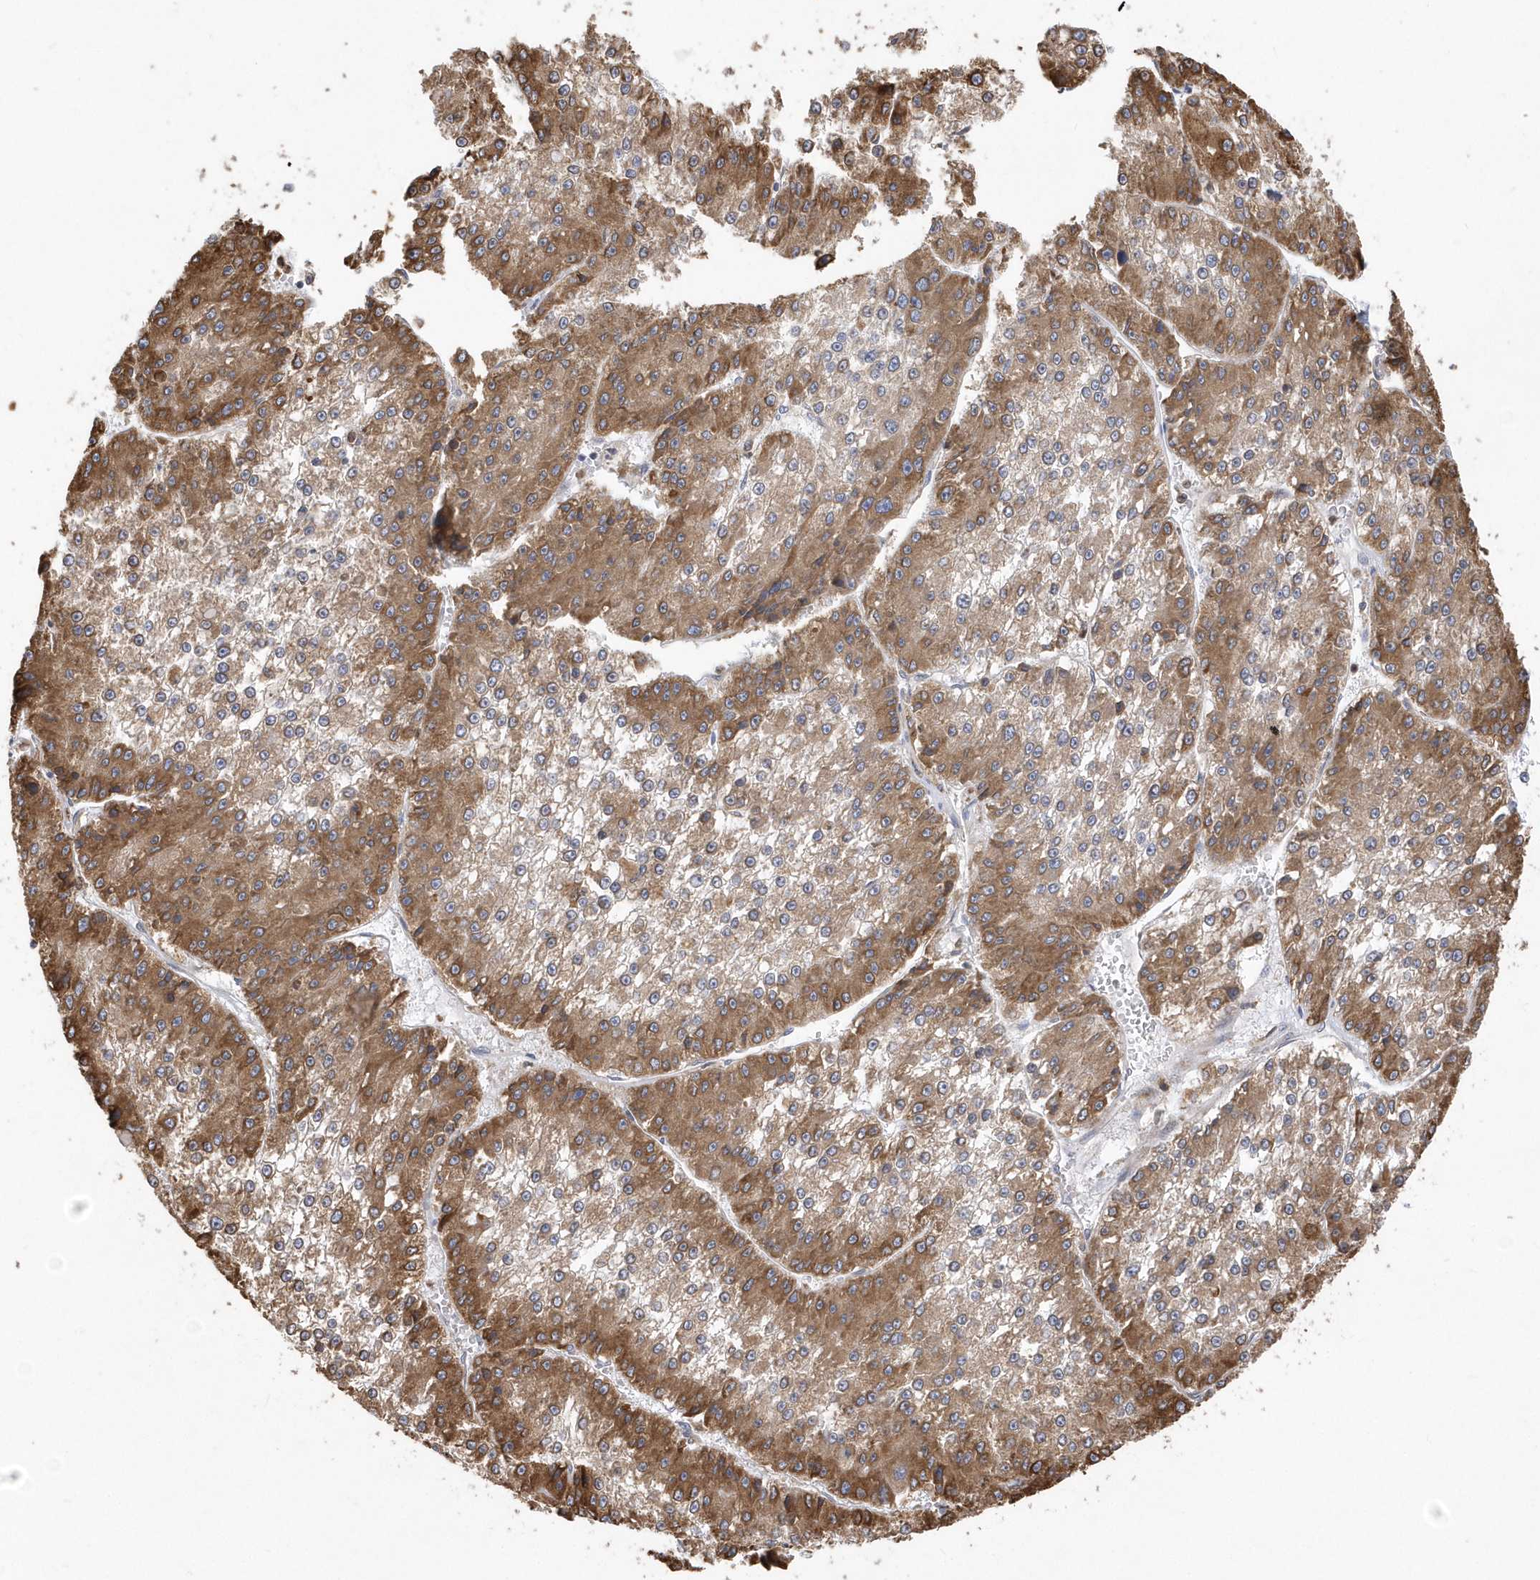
{"staining": {"intensity": "moderate", "quantity": ">75%", "location": "cytoplasmic/membranous"}, "tissue": "liver cancer", "cell_type": "Tumor cells", "image_type": "cancer", "snomed": [{"axis": "morphology", "description": "Carcinoma, Hepatocellular, NOS"}, {"axis": "topography", "description": "Liver"}], "caption": "Immunohistochemical staining of liver hepatocellular carcinoma exhibits medium levels of moderate cytoplasmic/membranous expression in about >75% of tumor cells.", "gene": "VAMP7", "patient": {"sex": "female", "age": 73}}